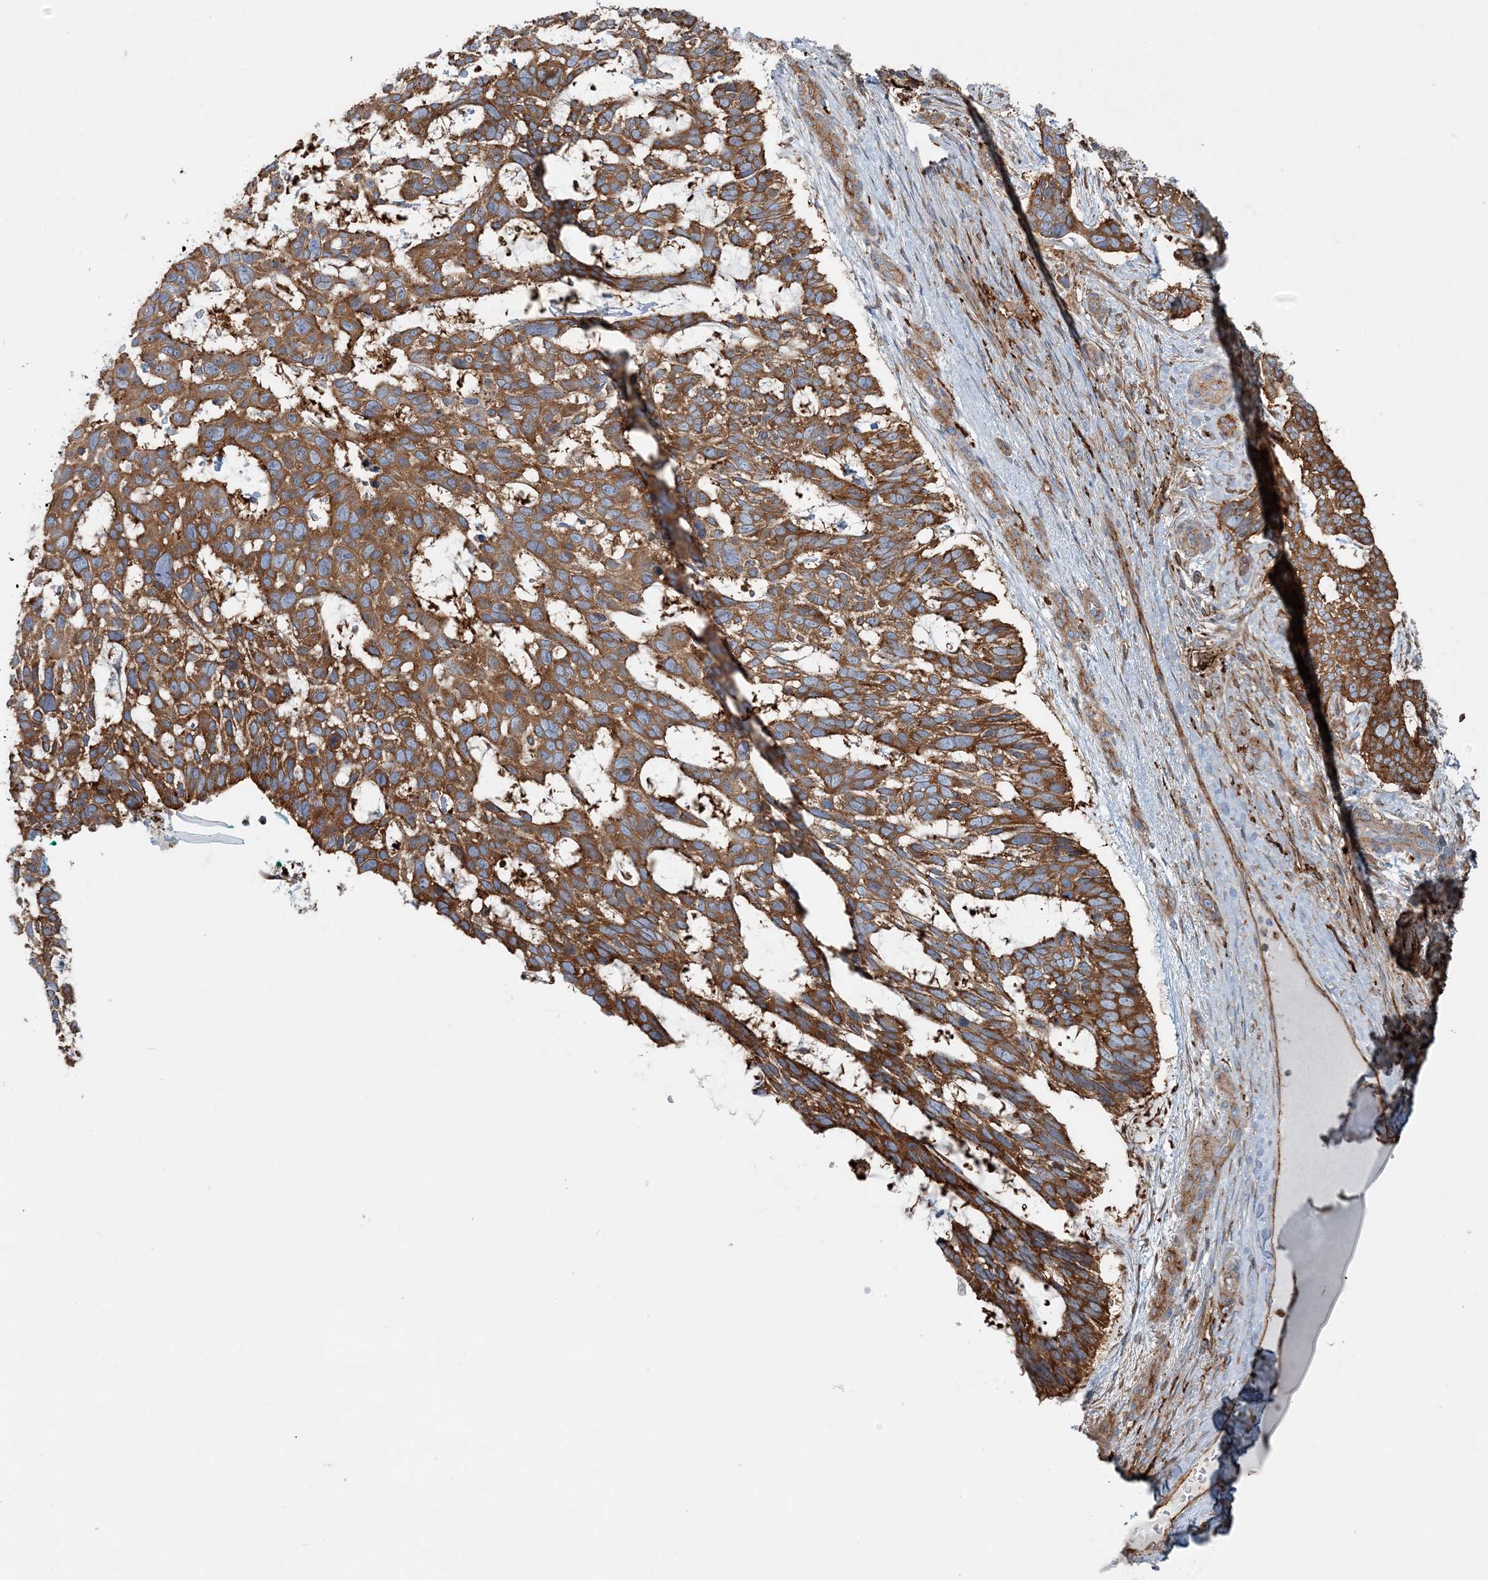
{"staining": {"intensity": "moderate", "quantity": ">75%", "location": "cytoplasmic/membranous"}, "tissue": "skin cancer", "cell_type": "Tumor cells", "image_type": "cancer", "snomed": [{"axis": "morphology", "description": "Basal cell carcinoma"}, {"axis": "topography", "description": "Skin"}], "caption": "Human skin cancer stained with a protein marker exhibits moderate staining in tumor cells.", "gene": "SNX2", "patient": {"sex": "male", "age": 88}}